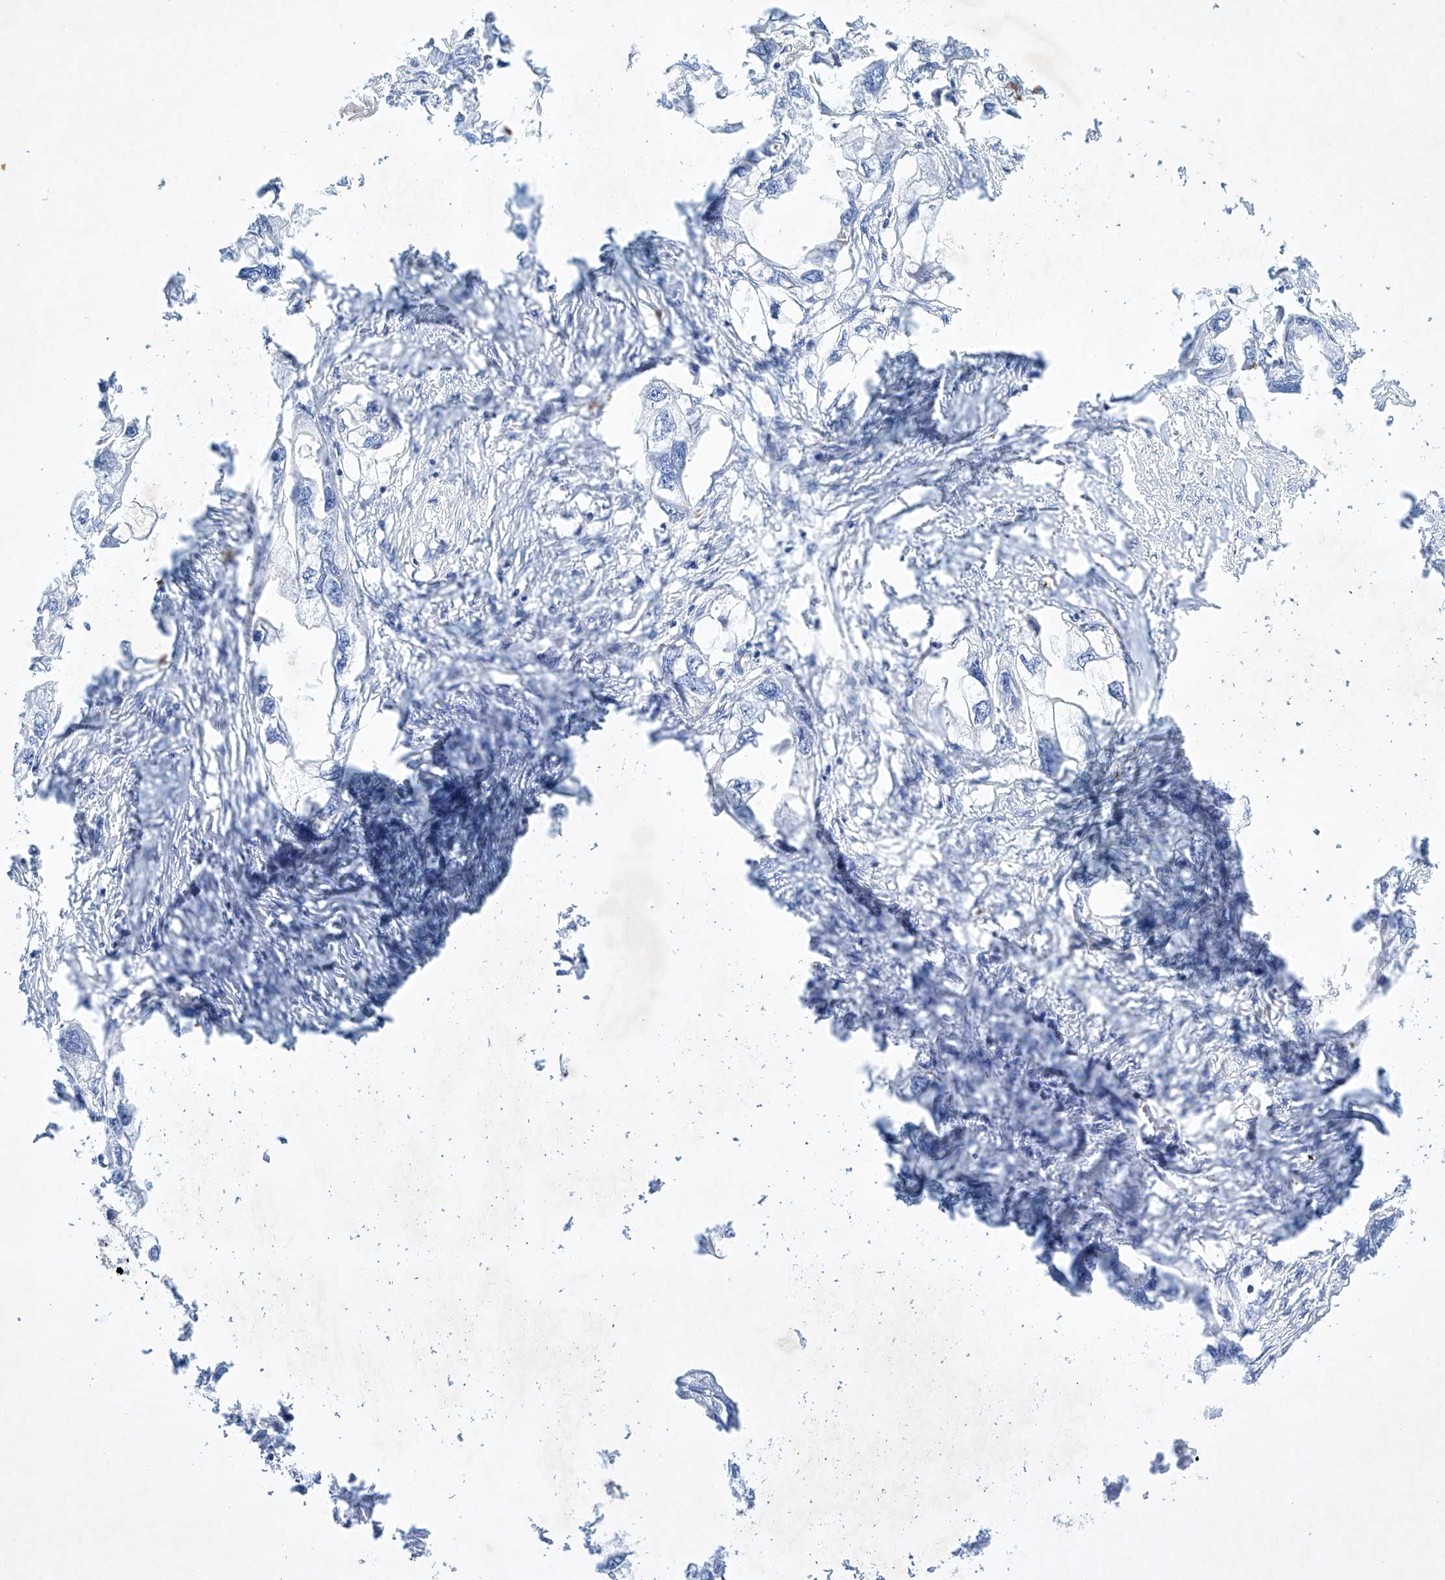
{"staining": {"intensity": "negative", "quantity": "none", "location": "none"}, "tissue": "endometrial cancer", "cell_type": "Tumor cells", "image_type": "cancer", "snomed": [{"axis": "morphology", "description": "Adenocarcinoma, NOS"}, {"axis": "morphology", "description": "Adenocarcinoma, metastatic, NOS"}, {"axis": "topography", "description": "Adipose tissue"}, {"axis": "topography", "description": "Endometrium"}], "caption": "High magnification brightfield microscopy of metastatic adenocarcinoma (endometrial) stained with DAB (brown) and counterstained with hematoxylin (blue): tumor cells show no significant positivity.", "gene": "ETV7", "patient": {"sex": "female", "age": 67}}